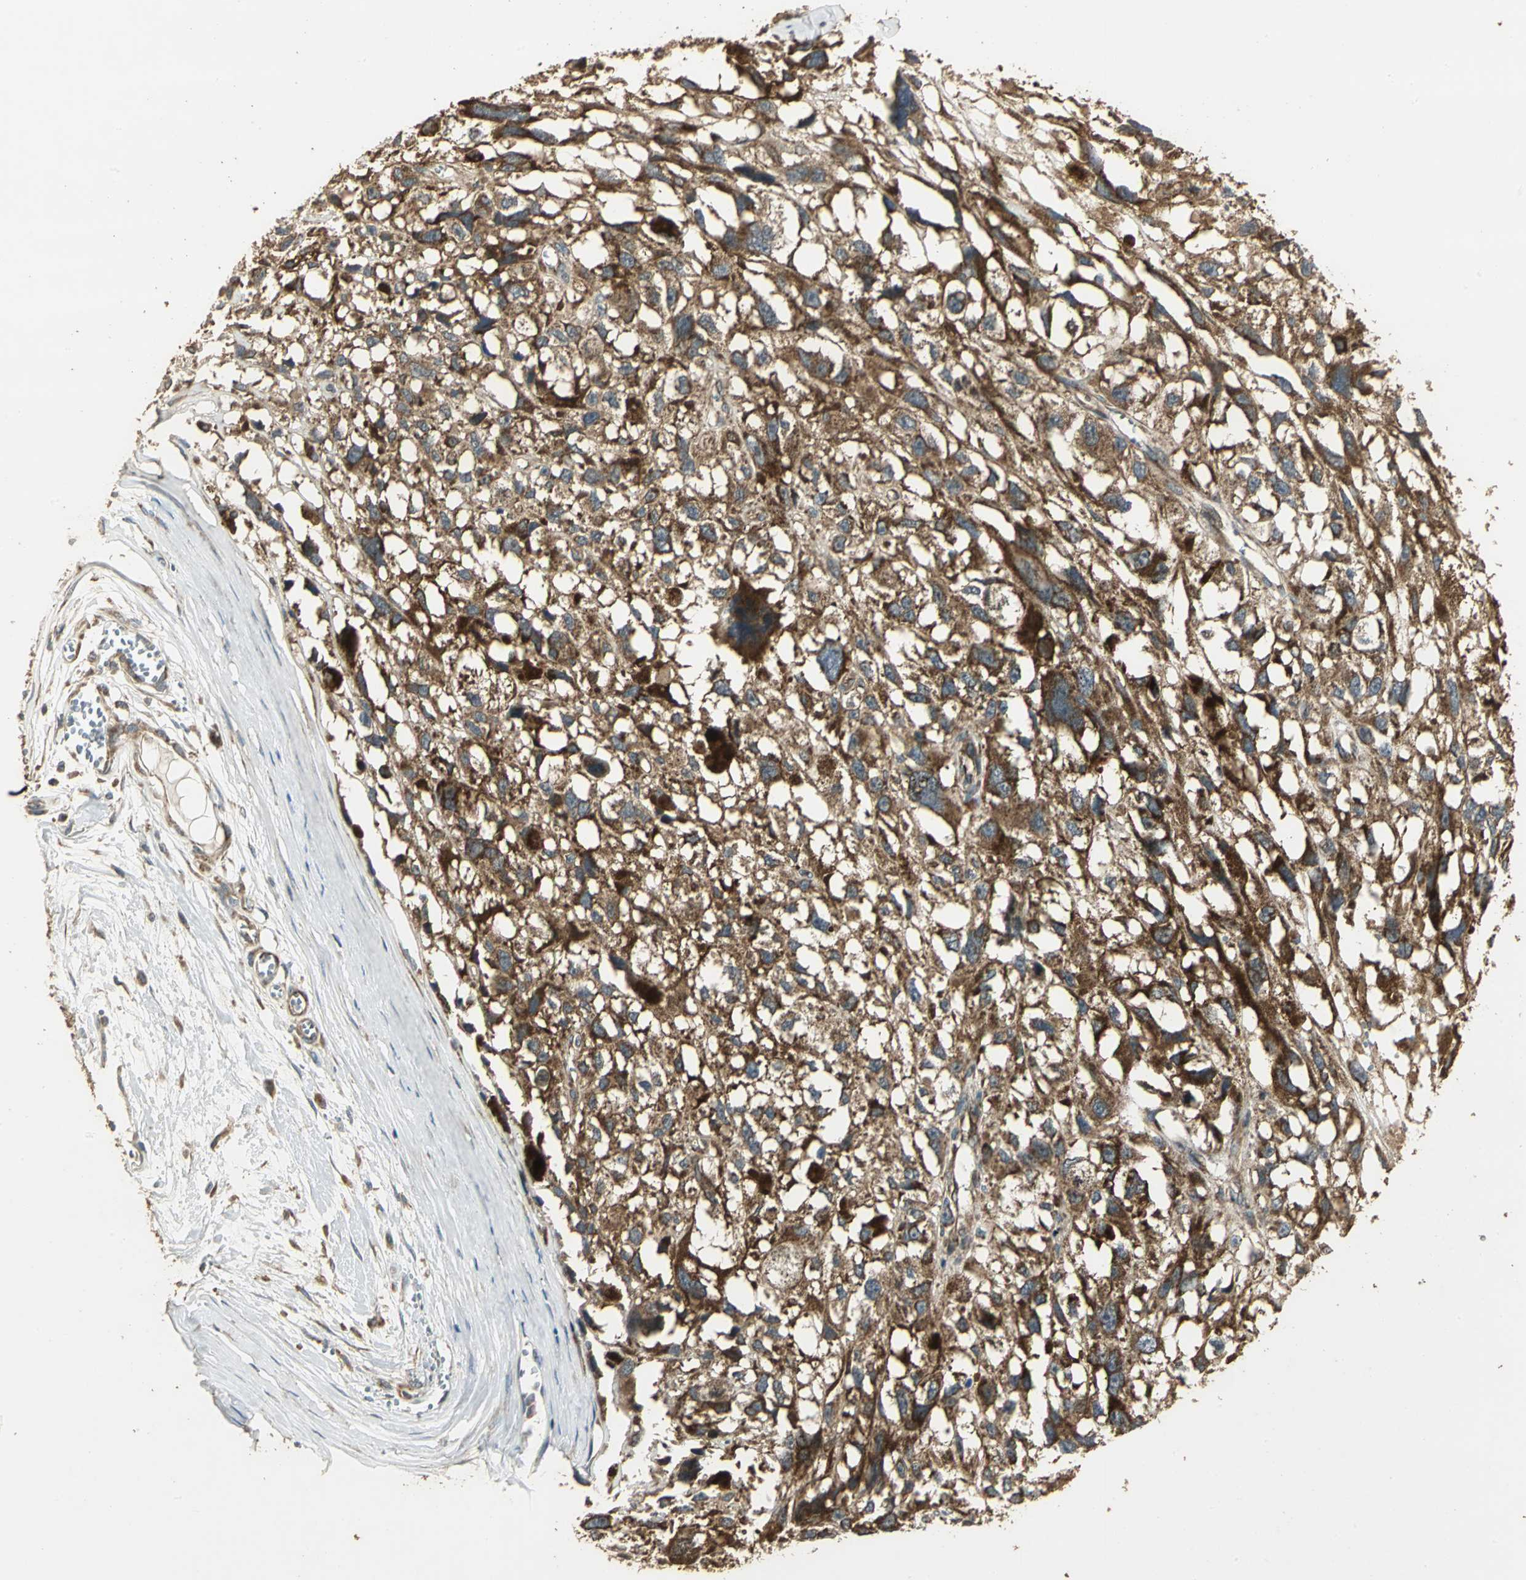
{"staining": {"intensity": "strong", "quantity": ">75%", "location": "cytoplasmic/membranous"}, "tissue": "melanoma", "cell_type": "Tumor cells", "image_type": "cancer", "snomed": [{"axis": "morphology", "description": "Malignant melanoma, Metastatic site"}, {"axis": "topography", "description": "Lymph node"}], "caption": "DAB (3,3'-diaminobenzidine) immunohistochemical staining of human malignant melanoma (metastatic site) displays strong cytoplasmic/membranous protein expression in about >75% of tumor cells.", "gene": "KANK1", "patient": {"sex": "male", "age": 59}}